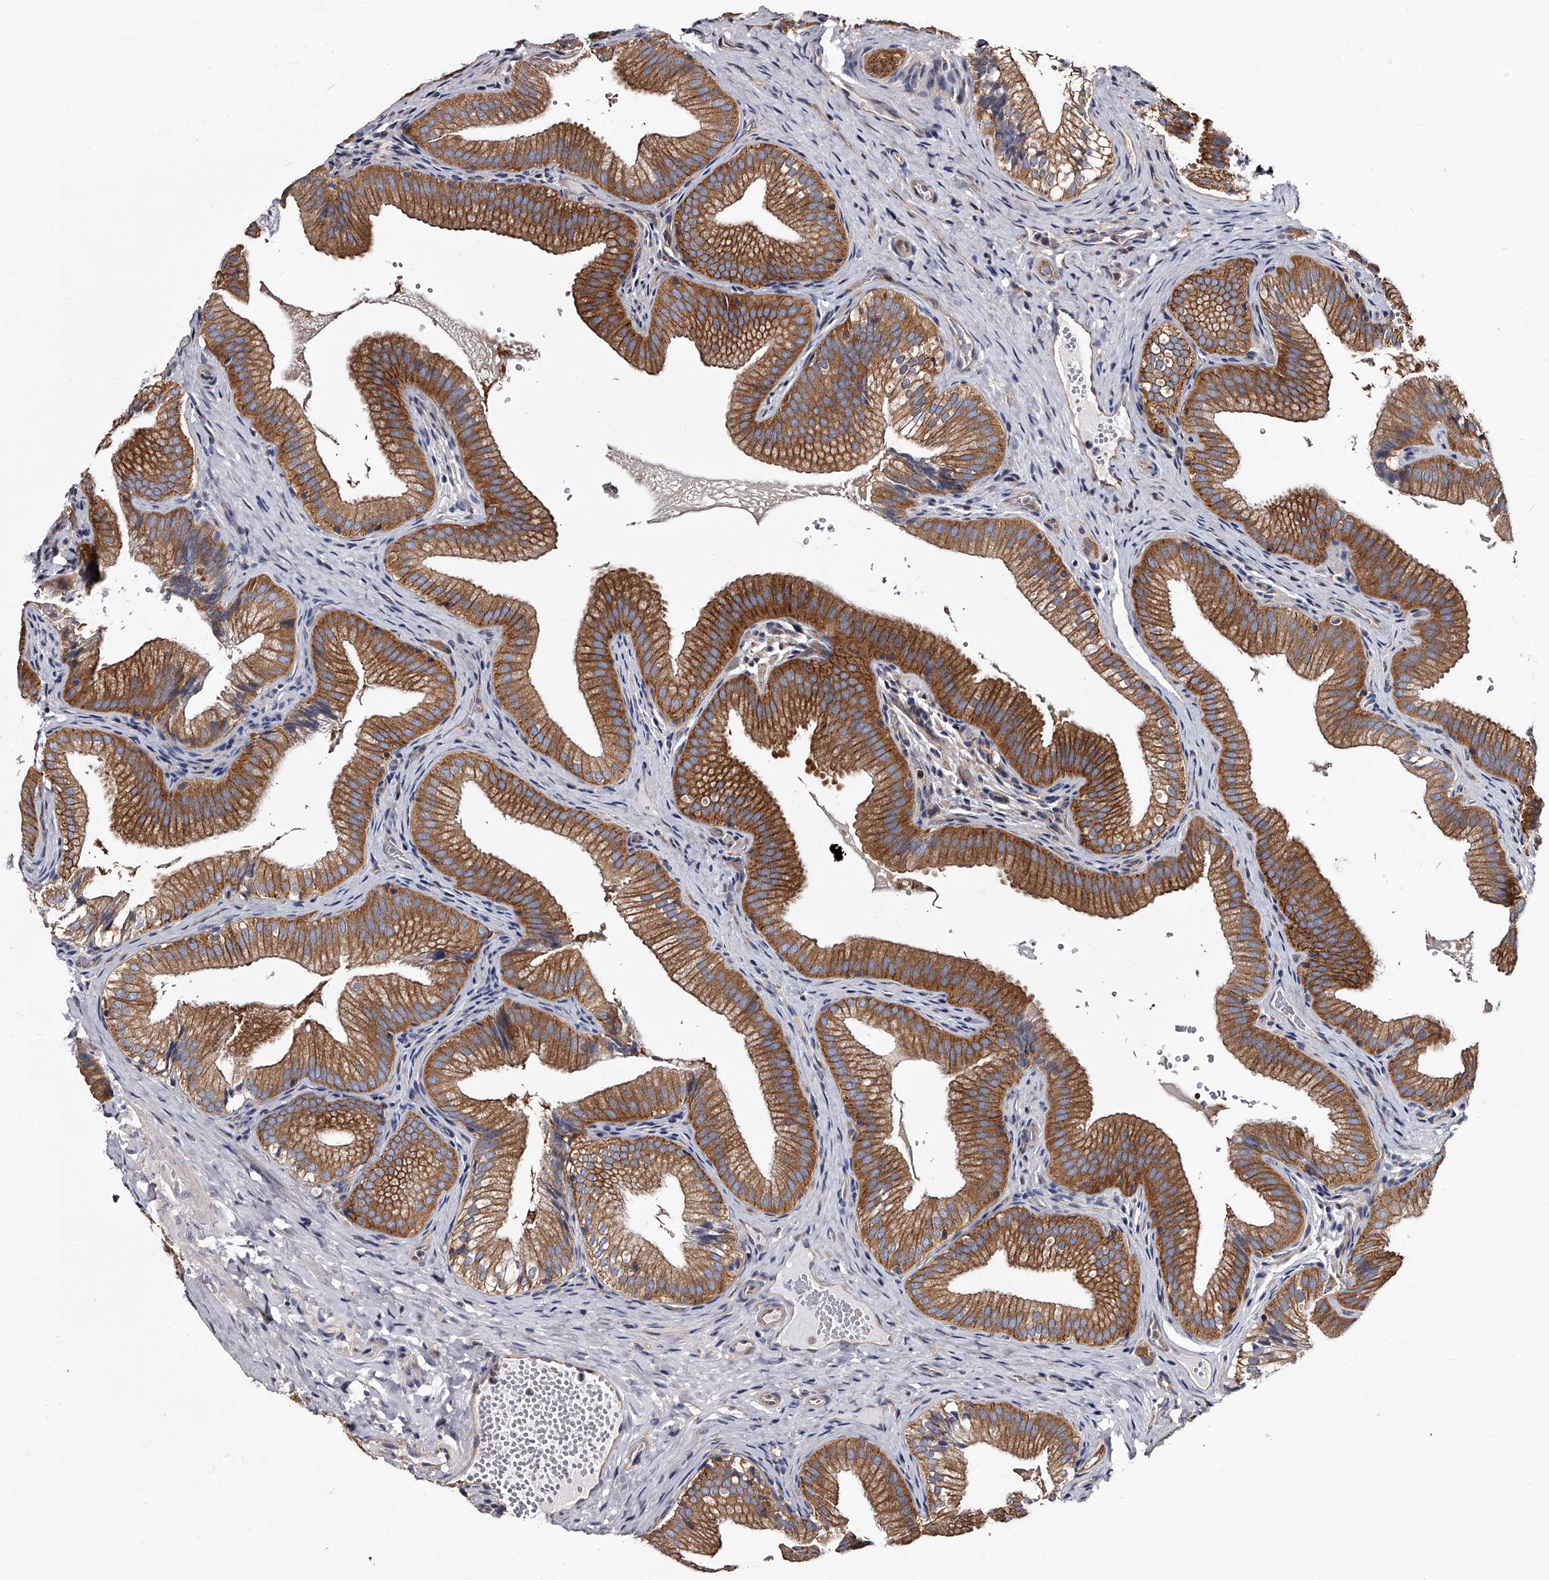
{"staining": {"intensity": "moderate", "quantity": ">75%", "location": "cytoplasmic/membranous"}, "tissue": "gallbladder", "cell_type": "Glandular cells", "image_type": "normal", "snomed": [{"axis": "morphology", "description": "Normal tissue, NOS"}, {"axis": "topography", "description": "Gallbladder"}], "caption": "IHC of normal human gallbladder exhibits medium levels of moderate cytoplasmic/membranous staining in approximately >75% of glandular cells.", "gene": "GAPVD1", "patient": {"sex": "female", "age": 30}}